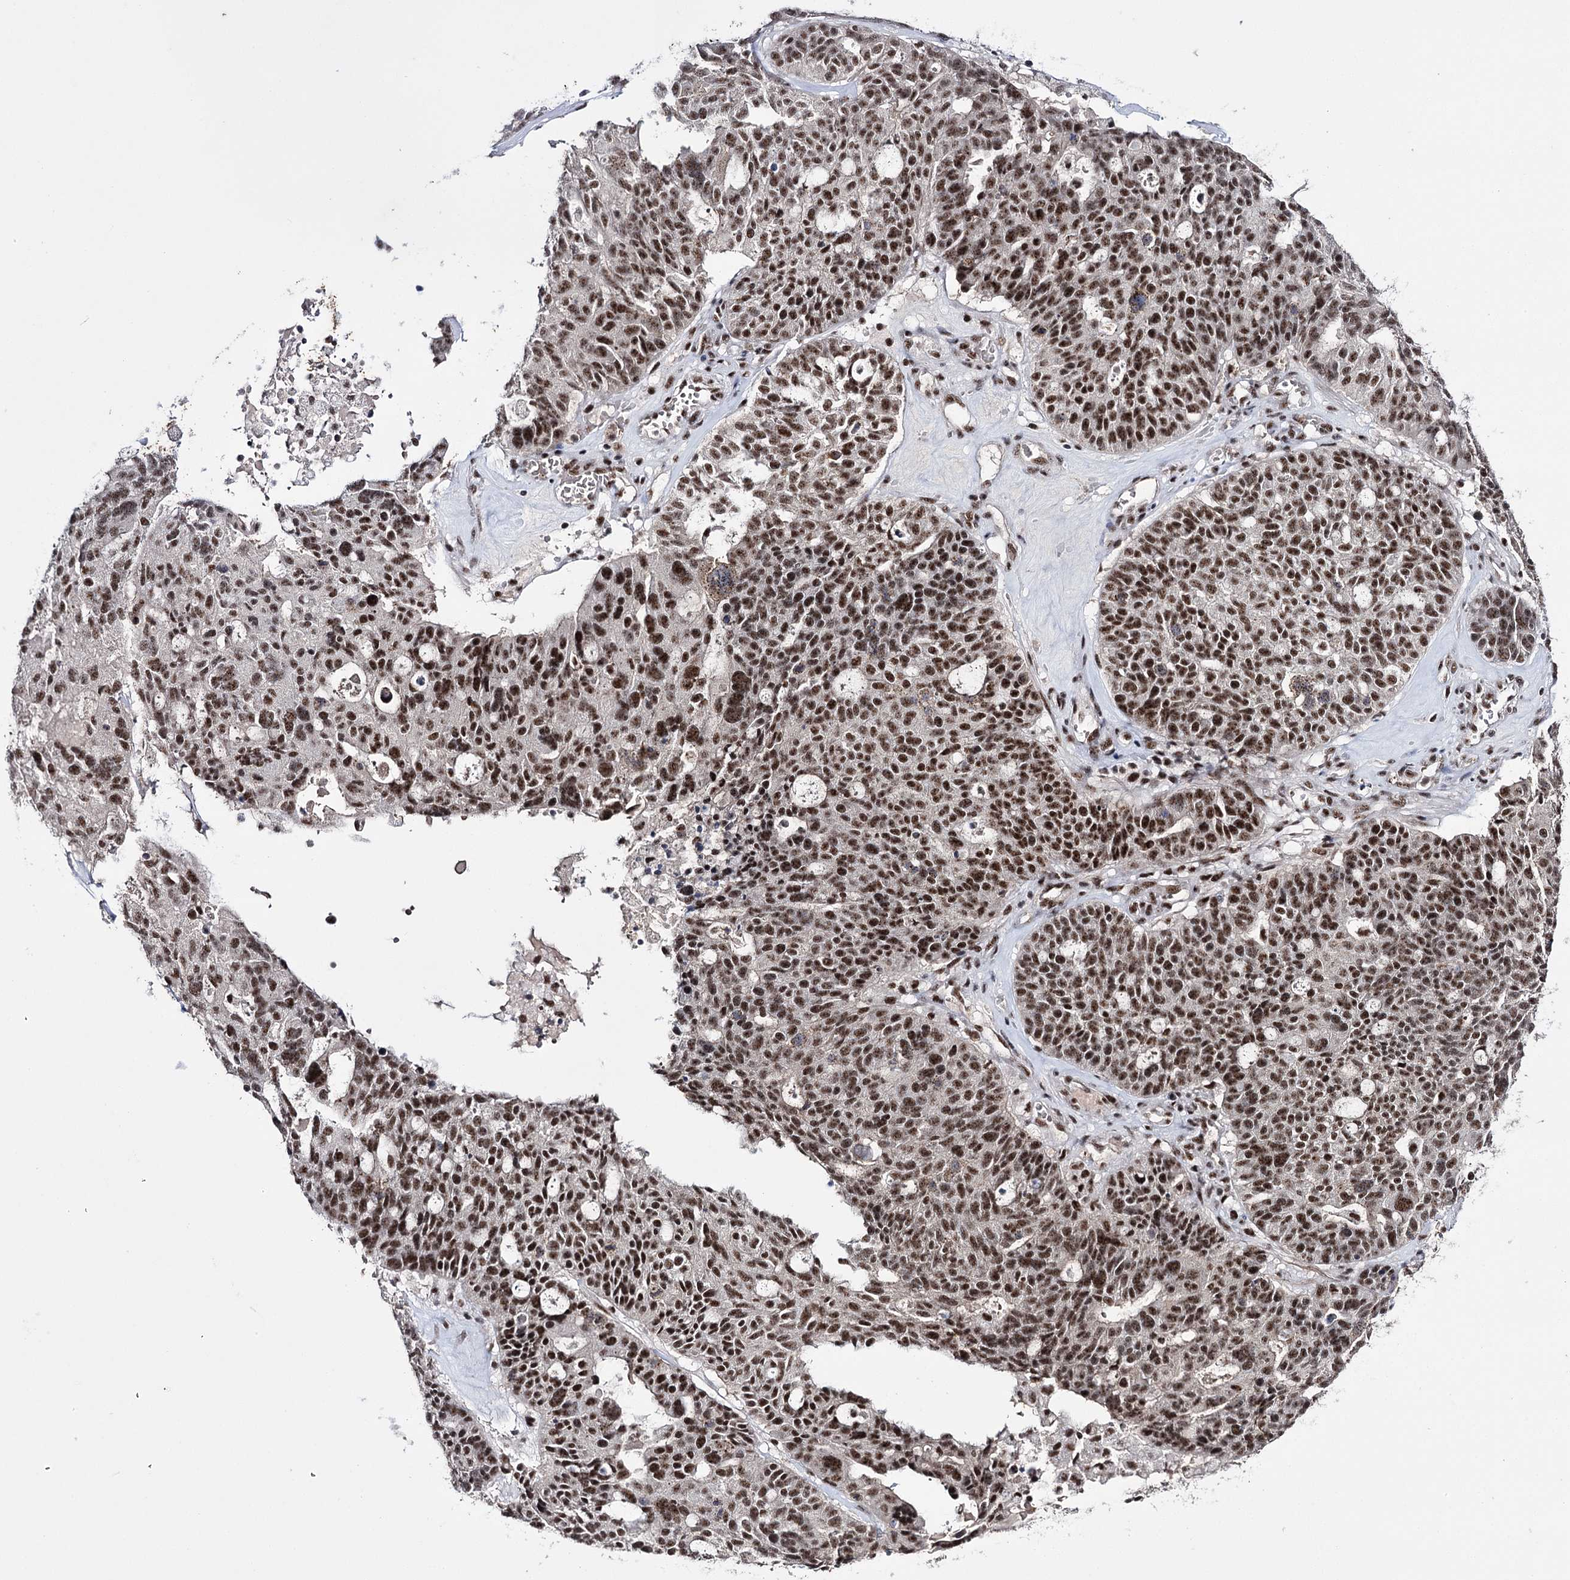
{"staining": {"intensity": "moderate", "quantity": ">75%", "location": "nuclear"}, "tissue": "ovarian cancer", "cell_type": "Tumor cells", "image_type": "cancer", "snomed": [{"axis": "morphology", "description": "Cystadenocarcinoma, serous, NOS"}, {"axis": "topography", "description": "Ovary"}], "caption": "Human serous cystadenocarcinoma (ovarian) stained with a protein marker reveals moderate staining in tumor cells.", "gene": "PRPF40A", "patient": {"sex": "female", "age": 59}}